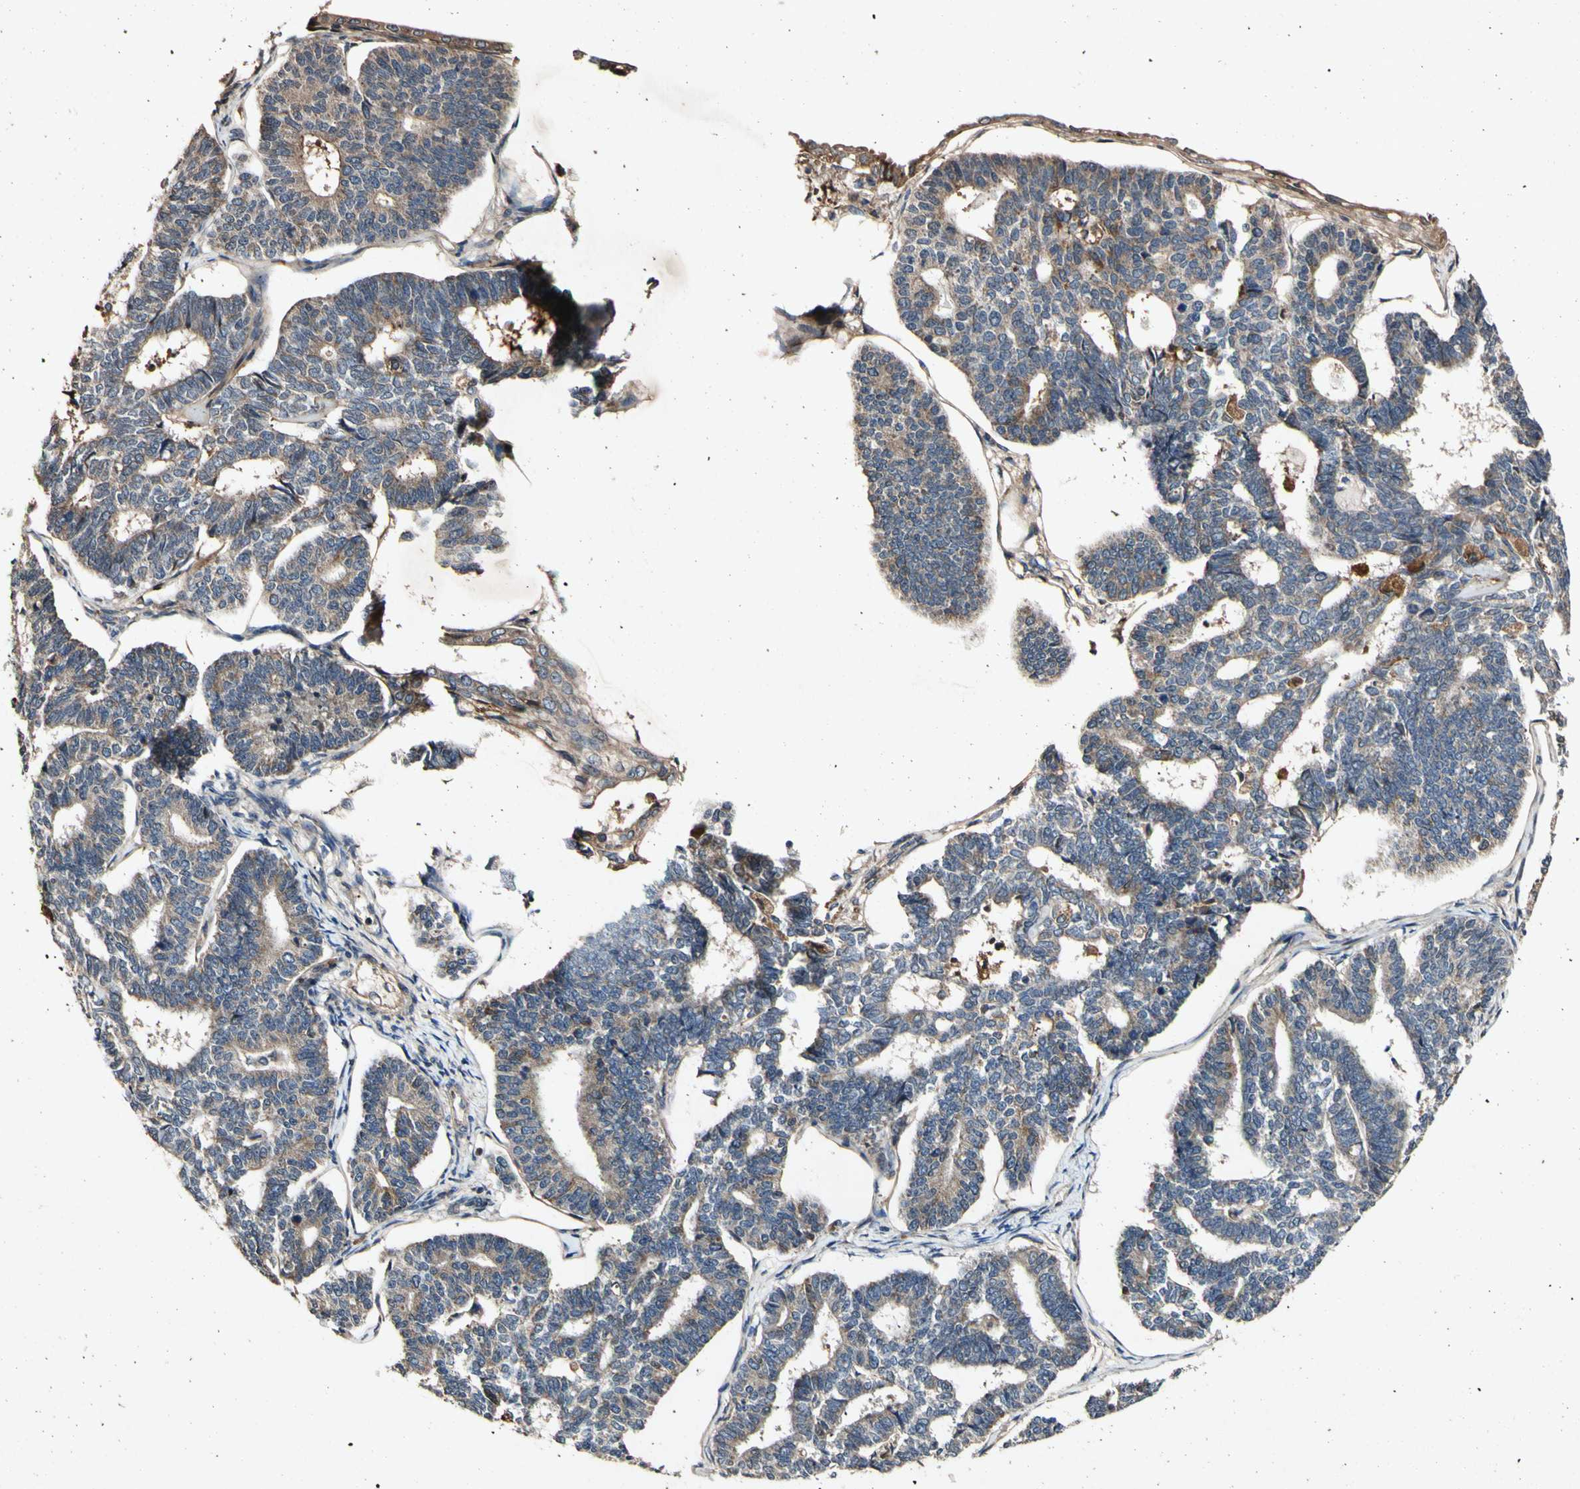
{"staining": {"intensity": "weak", "quantity": ">75%", "location": "cytoplasmic/membranous"}, "tissue": "endometrial cancer", "cell_type": "Tumor cells", "image_type": "cancer", "snomed": [{"axis": "morphology", "description": "Adenocarcinoma, NOS"}, {"axis": "topography", "description": "Endometrium"}], "caption": "A brown stain highlights weak cytoplasmic/membranous staining of a protein in endometrial cancer tumor cells. The staining is performed using DAB brown chromogen to label protein expression. The nuclei are counter-stained blue using hematoxylin.", "gene": "PLAT", "patient": {"sex": "female", "age": 70}}